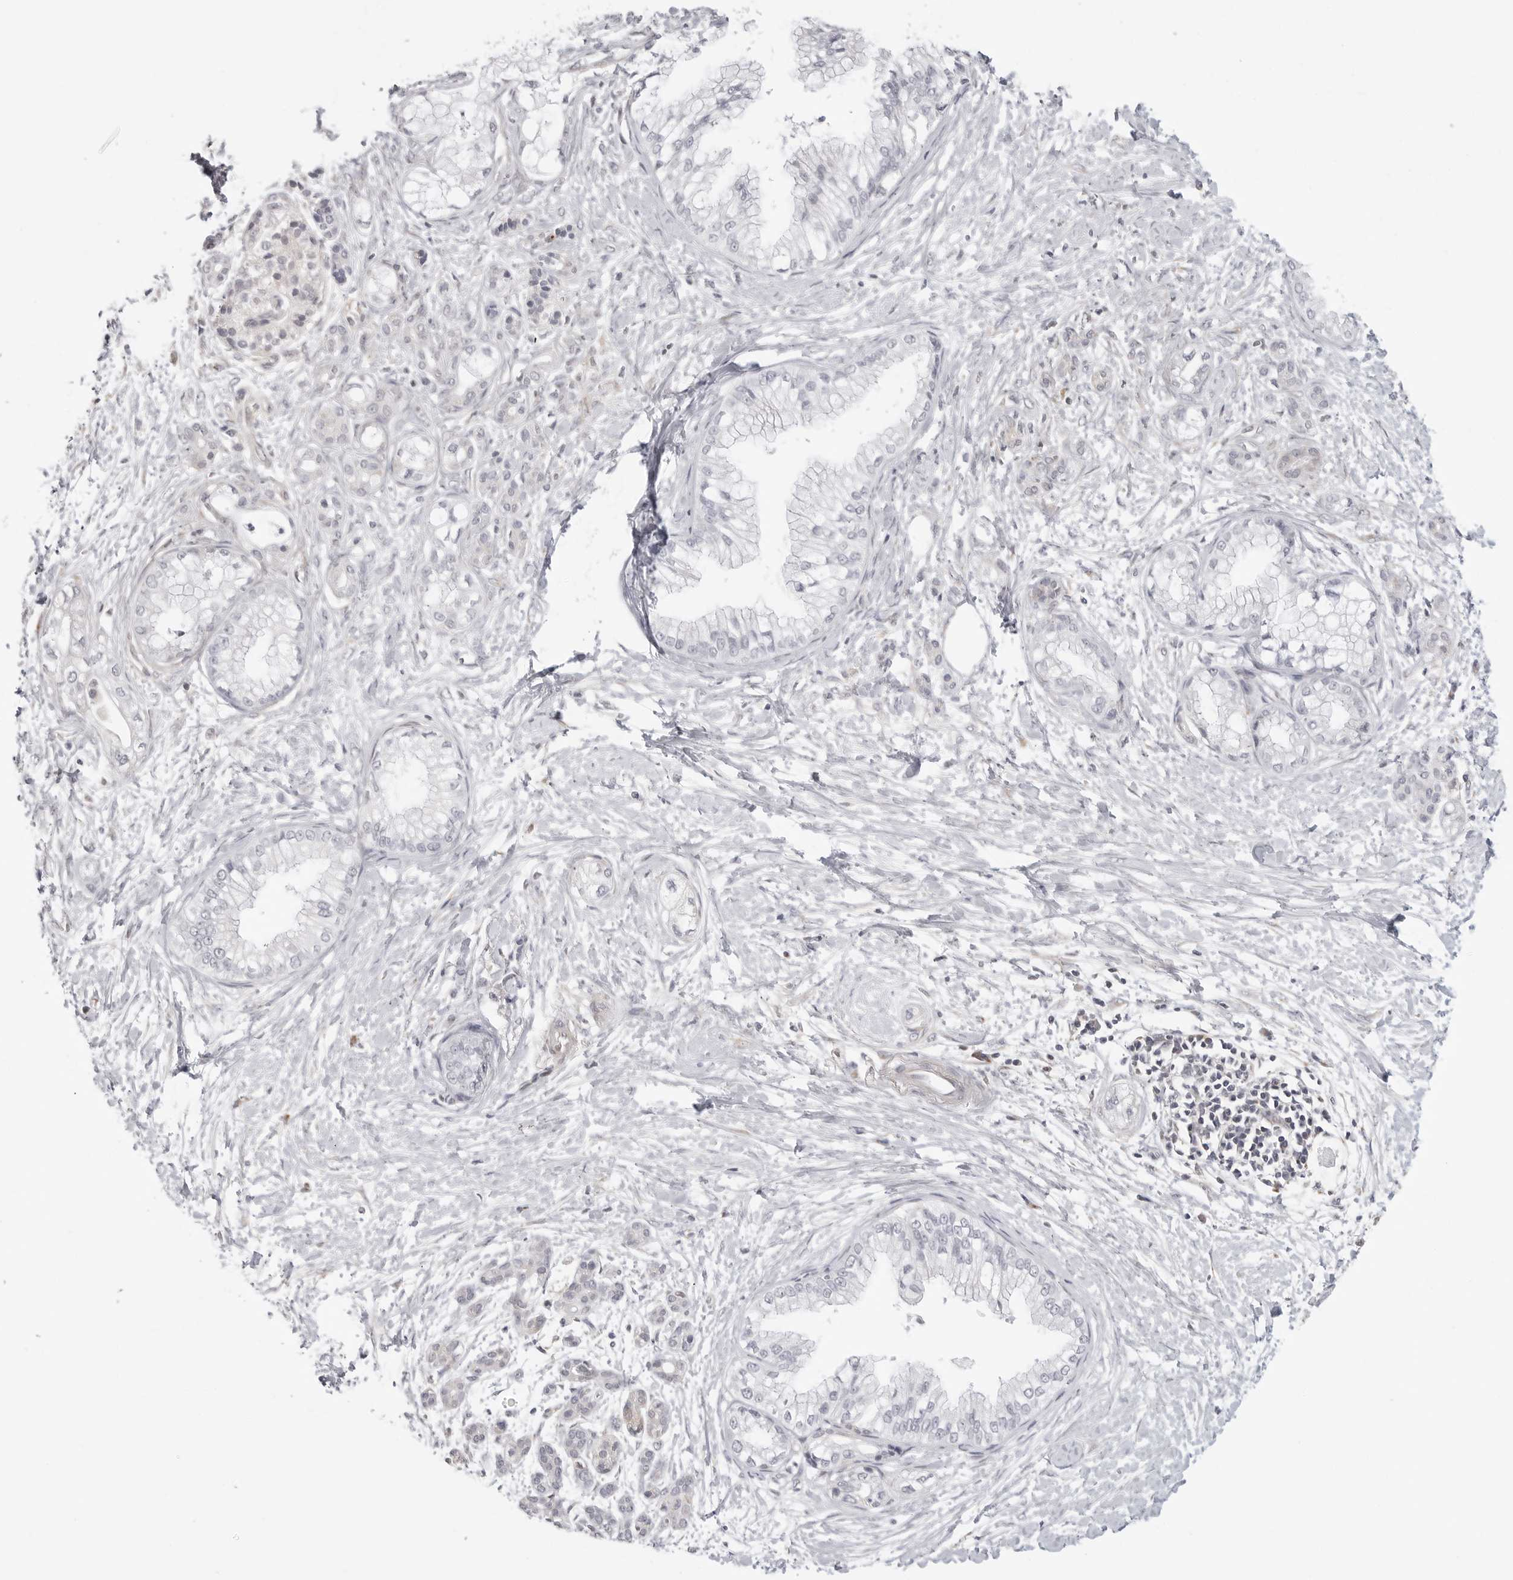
{"staining": {"intensity": "negative", "quantity": "none", "location": "none"}, "tissue": "pancreatic cancer", "cell_type": "Tumor cells", "image_type": "cancer", "snomed": [{"axis": "morphology", "description": "Adenocarcinoma, NOS"}, {"axis": "topography", "description": "Pancreas"}], "caption": "An immunohistochemistry image of pancreatic cancer is shown. There is no staining in tumor cells of pancreatic cancer. Brightfield microscopy of immunohistochemistry (IHC) stained with DAB (3,3'-diaminobenzidine) (brown) and hematoxylin (blue), captured at high magnification.", "gene": "MAP7D1", "patient": {"sex": "male", "age": 68}}